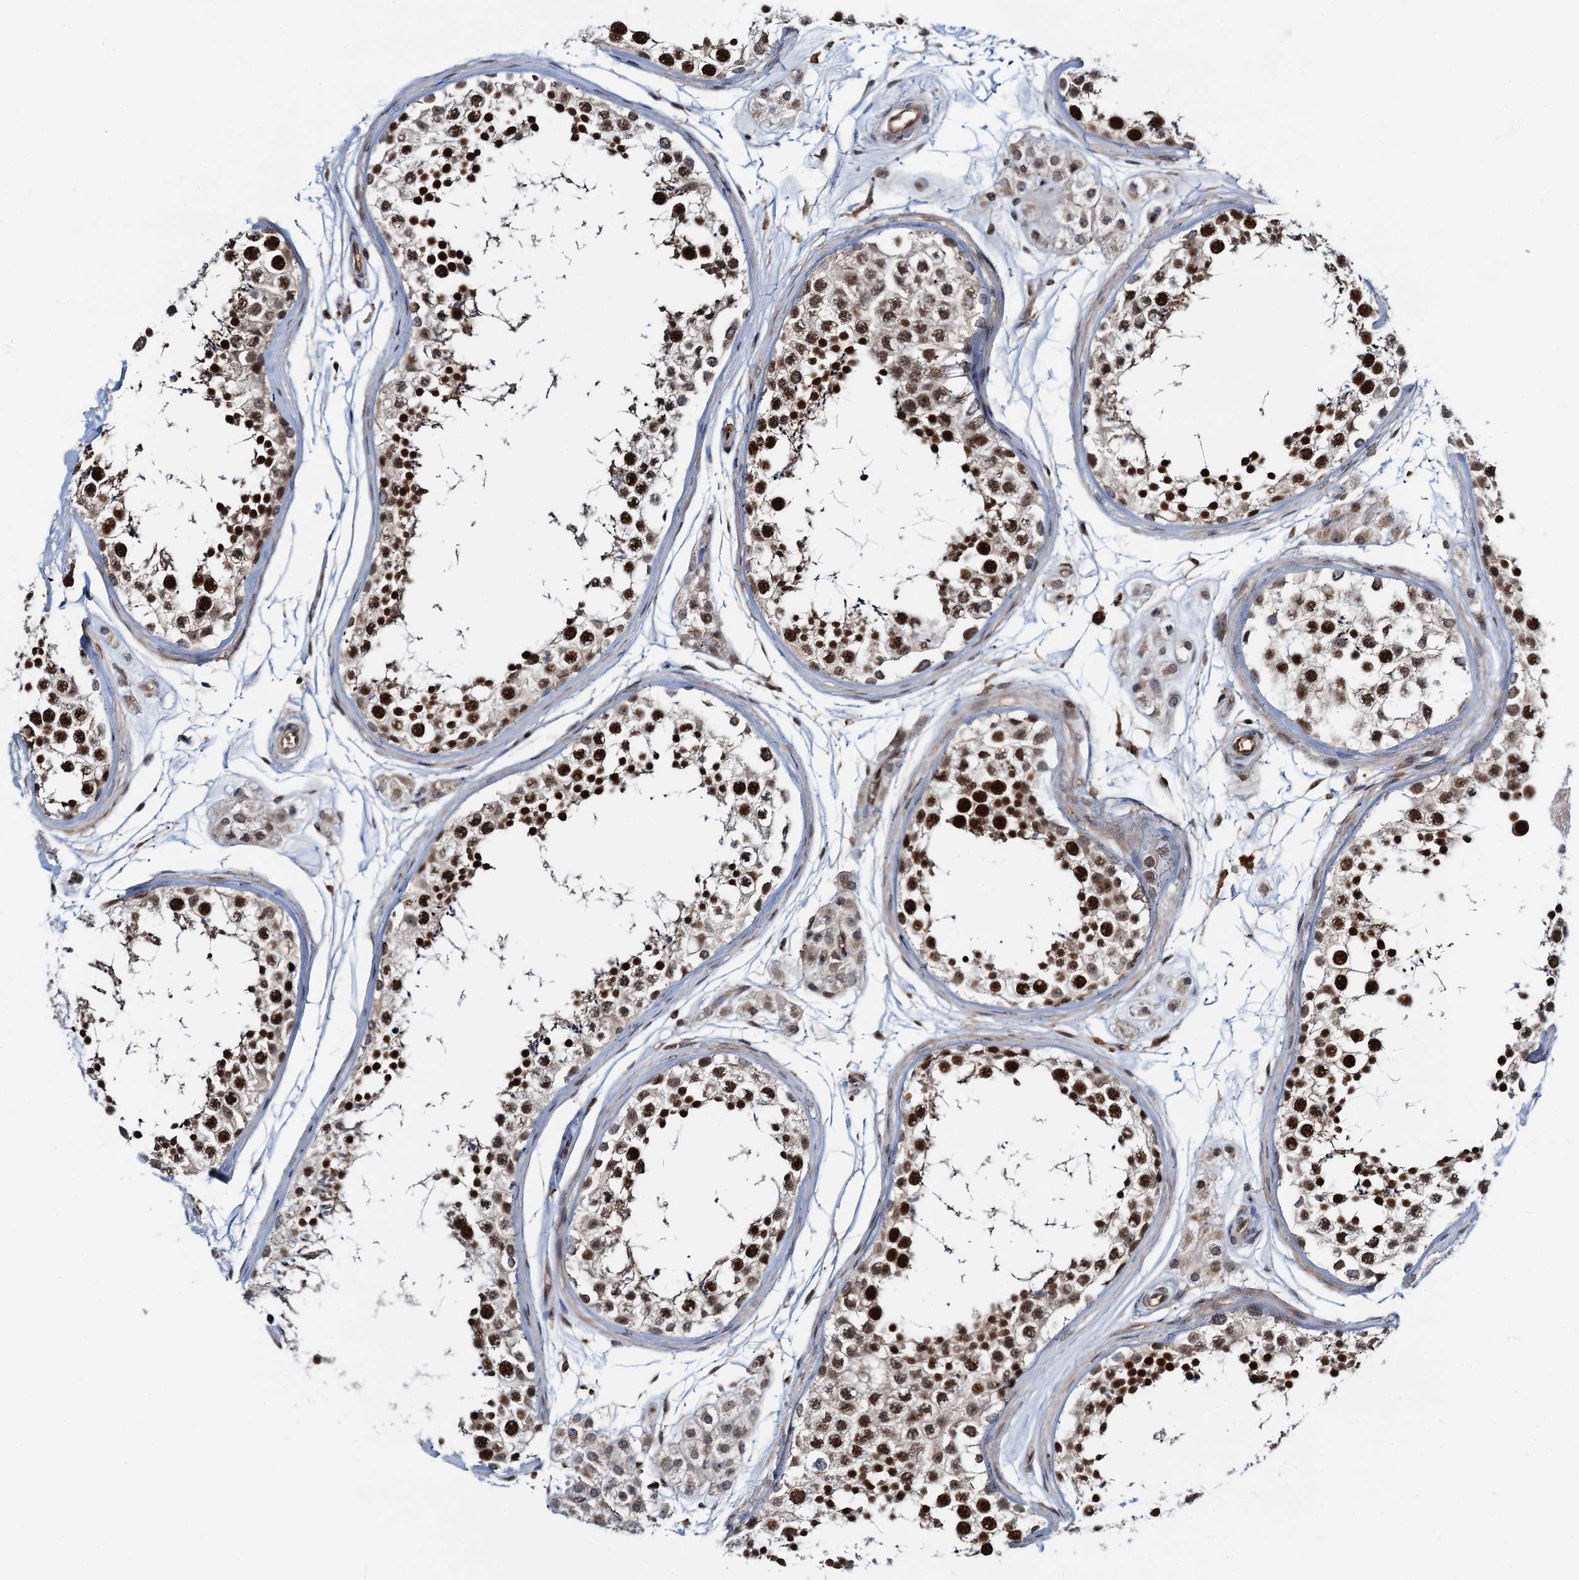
{"staining": {"intensity": "strong", "quantity": ">75%", "location": "nuclear"}, "tissue": "testis", "cell_type": "Cells in seminiferous ducts", "image_type": "normal", "snomed": [{"axis": "morphology", "description": "Normal tissue, NOS"}, {"axis": "topography", "description": "Testis"}], "caption": "Cells in seminiferous ducts demonstrate high levels of strong nuclear positivity in approximately >75% of cells in normal testis.", "gene": "ZNF609", "patient": {"sex": "male", "age": 56}}